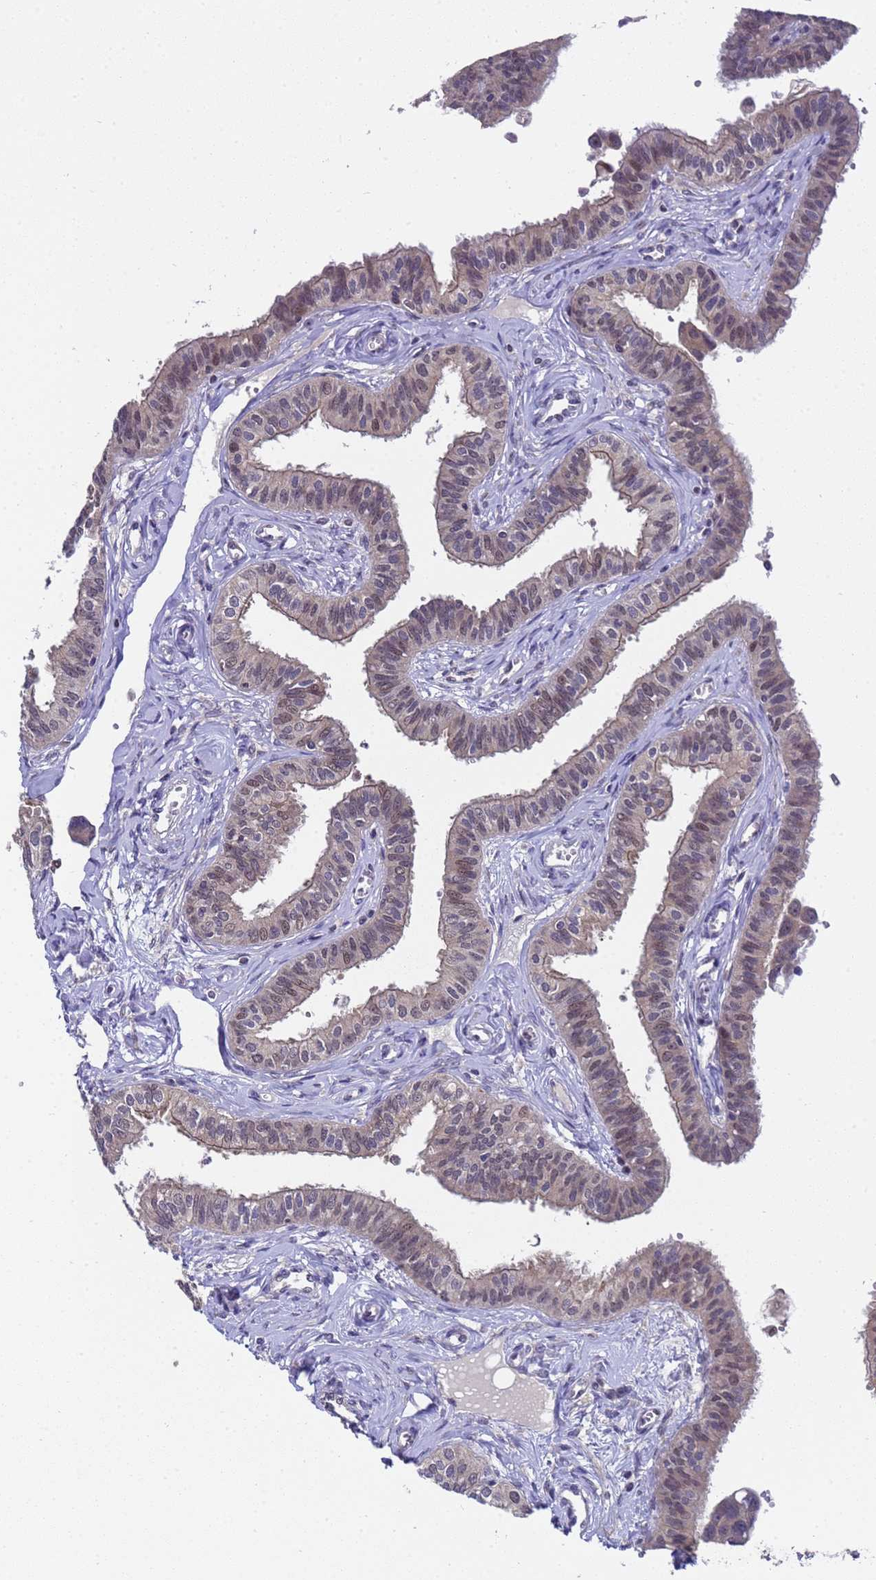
{"staining": {"intensity": "moderate", "quantity": "25%-75%", "location": "cytoplasmic/membranous"}, "tissue": "fallopian tube", "cell_type": "Glandular cells", "image_type": "normal", "snomed": [{"axis": "morphology", "description": "Normal tissue, NOS"}, {"axis": "morphology", "description": "Carcinoma, NOS"}, {"axis": "topography", "description": "Fallopian tube"}, {"axis": "topography", "description": "Ovary"}], "caption": "Benign fallopian tube demonstrates moderate cytoplasmic/membranous expression in approximately 25%-75% of glandular cells, visualized by immunohistochemistry.", "gene": "ANAPC13", "patient": {"sex": "female", "age": 59}}